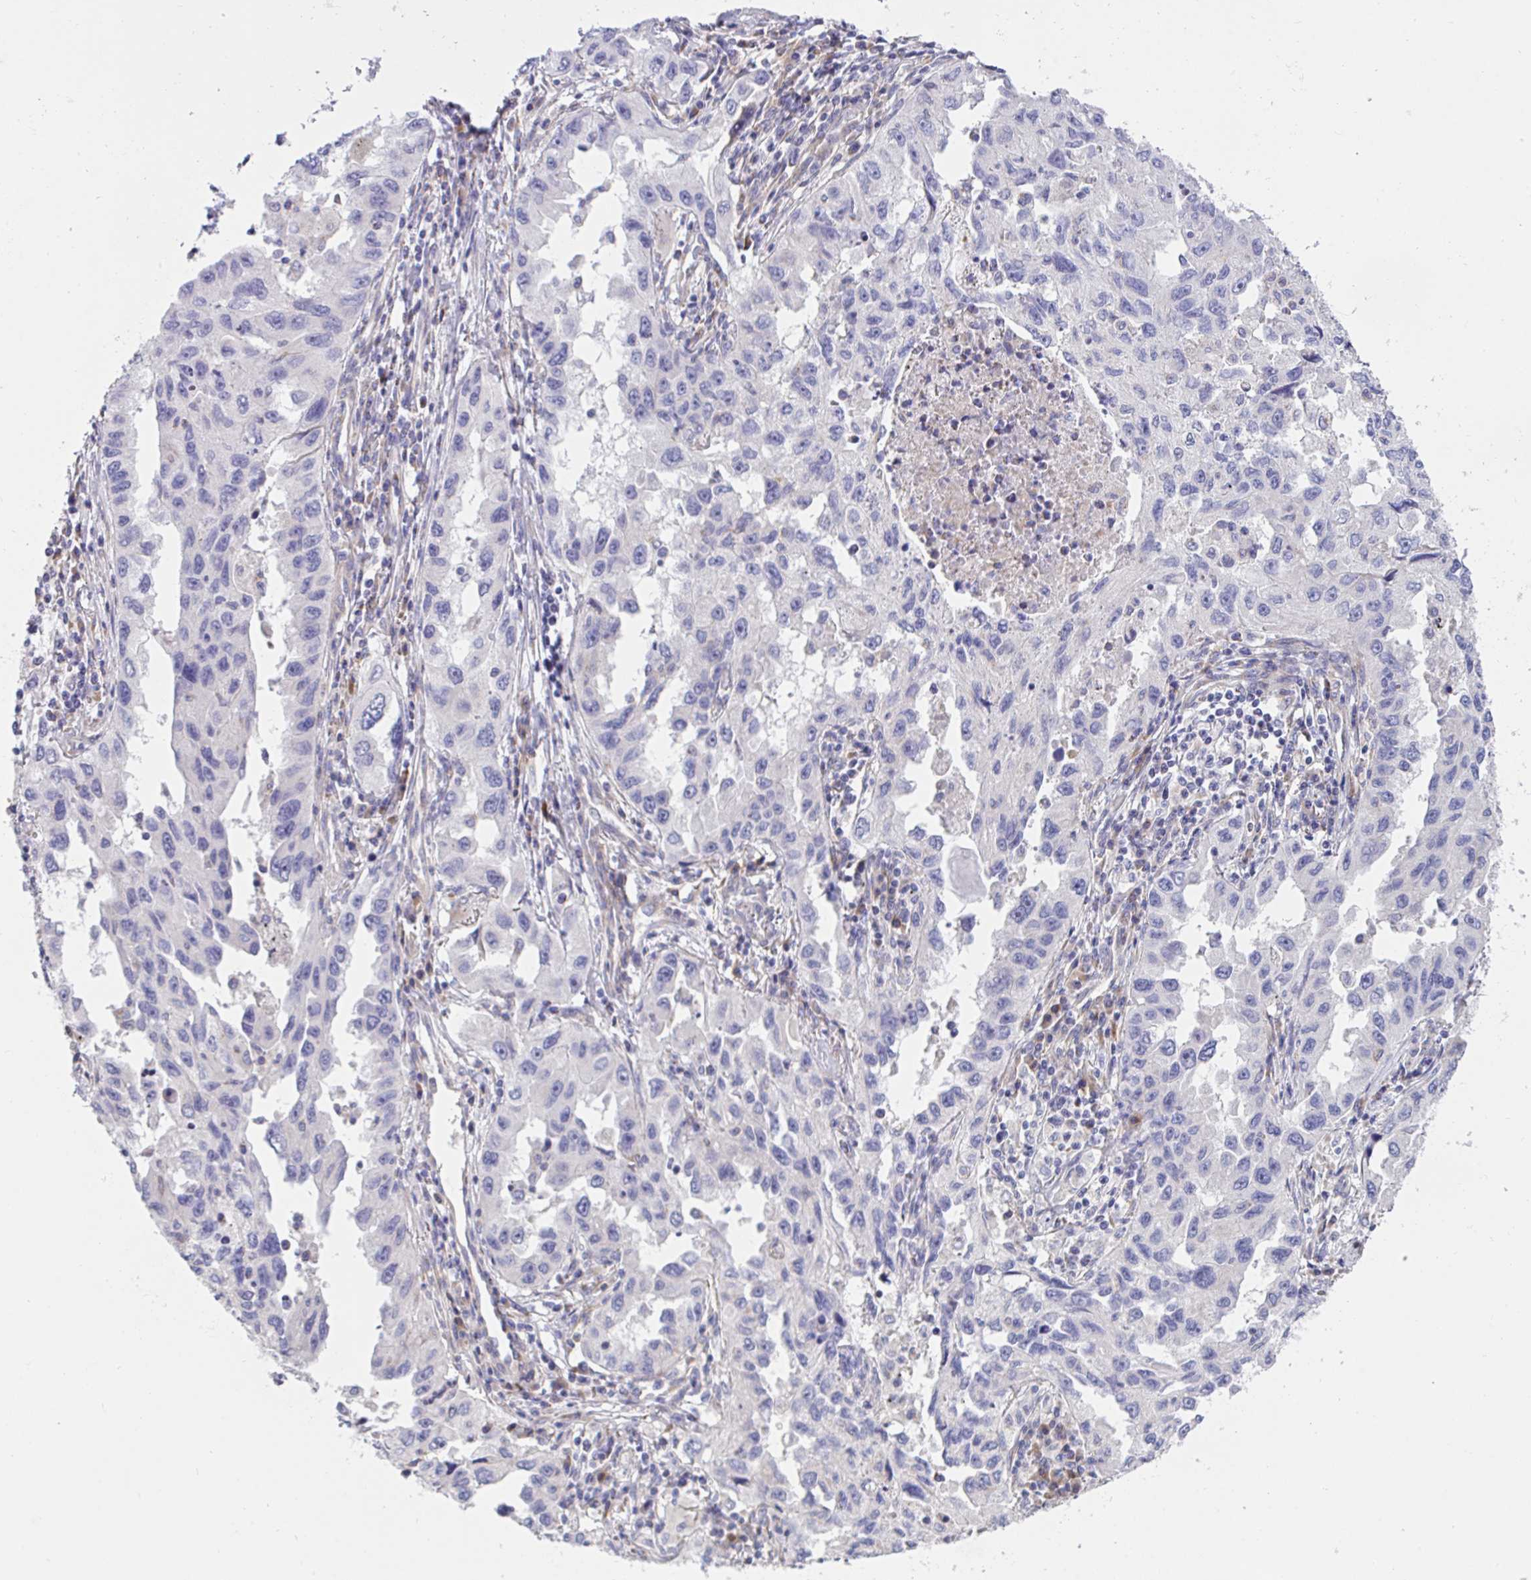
{"staining": {"intensity": "negative", "quantity": "none", "location": "none"}, "tissue": "lung cancer", "cell_type": "Tumor cells", "image_type": "cancer", "snomed": [{"axis": "morphology", "description": "Adenocarcinoma, NOS"}, {"axis": "topography", "description": "Lung"}], "caption": "Lung cancer (adenocarcinoma) was stained to show a protein in brown. There is no significant staining in tumor cells. (Stains: DAB (3,3'-diaminobenzidine) IHC with hematoxylin counter stain, Microscopy: brightfield microscopy at high magnification).", "gene": "MIA3", "patient": {"sex": "female", "age": 73}}